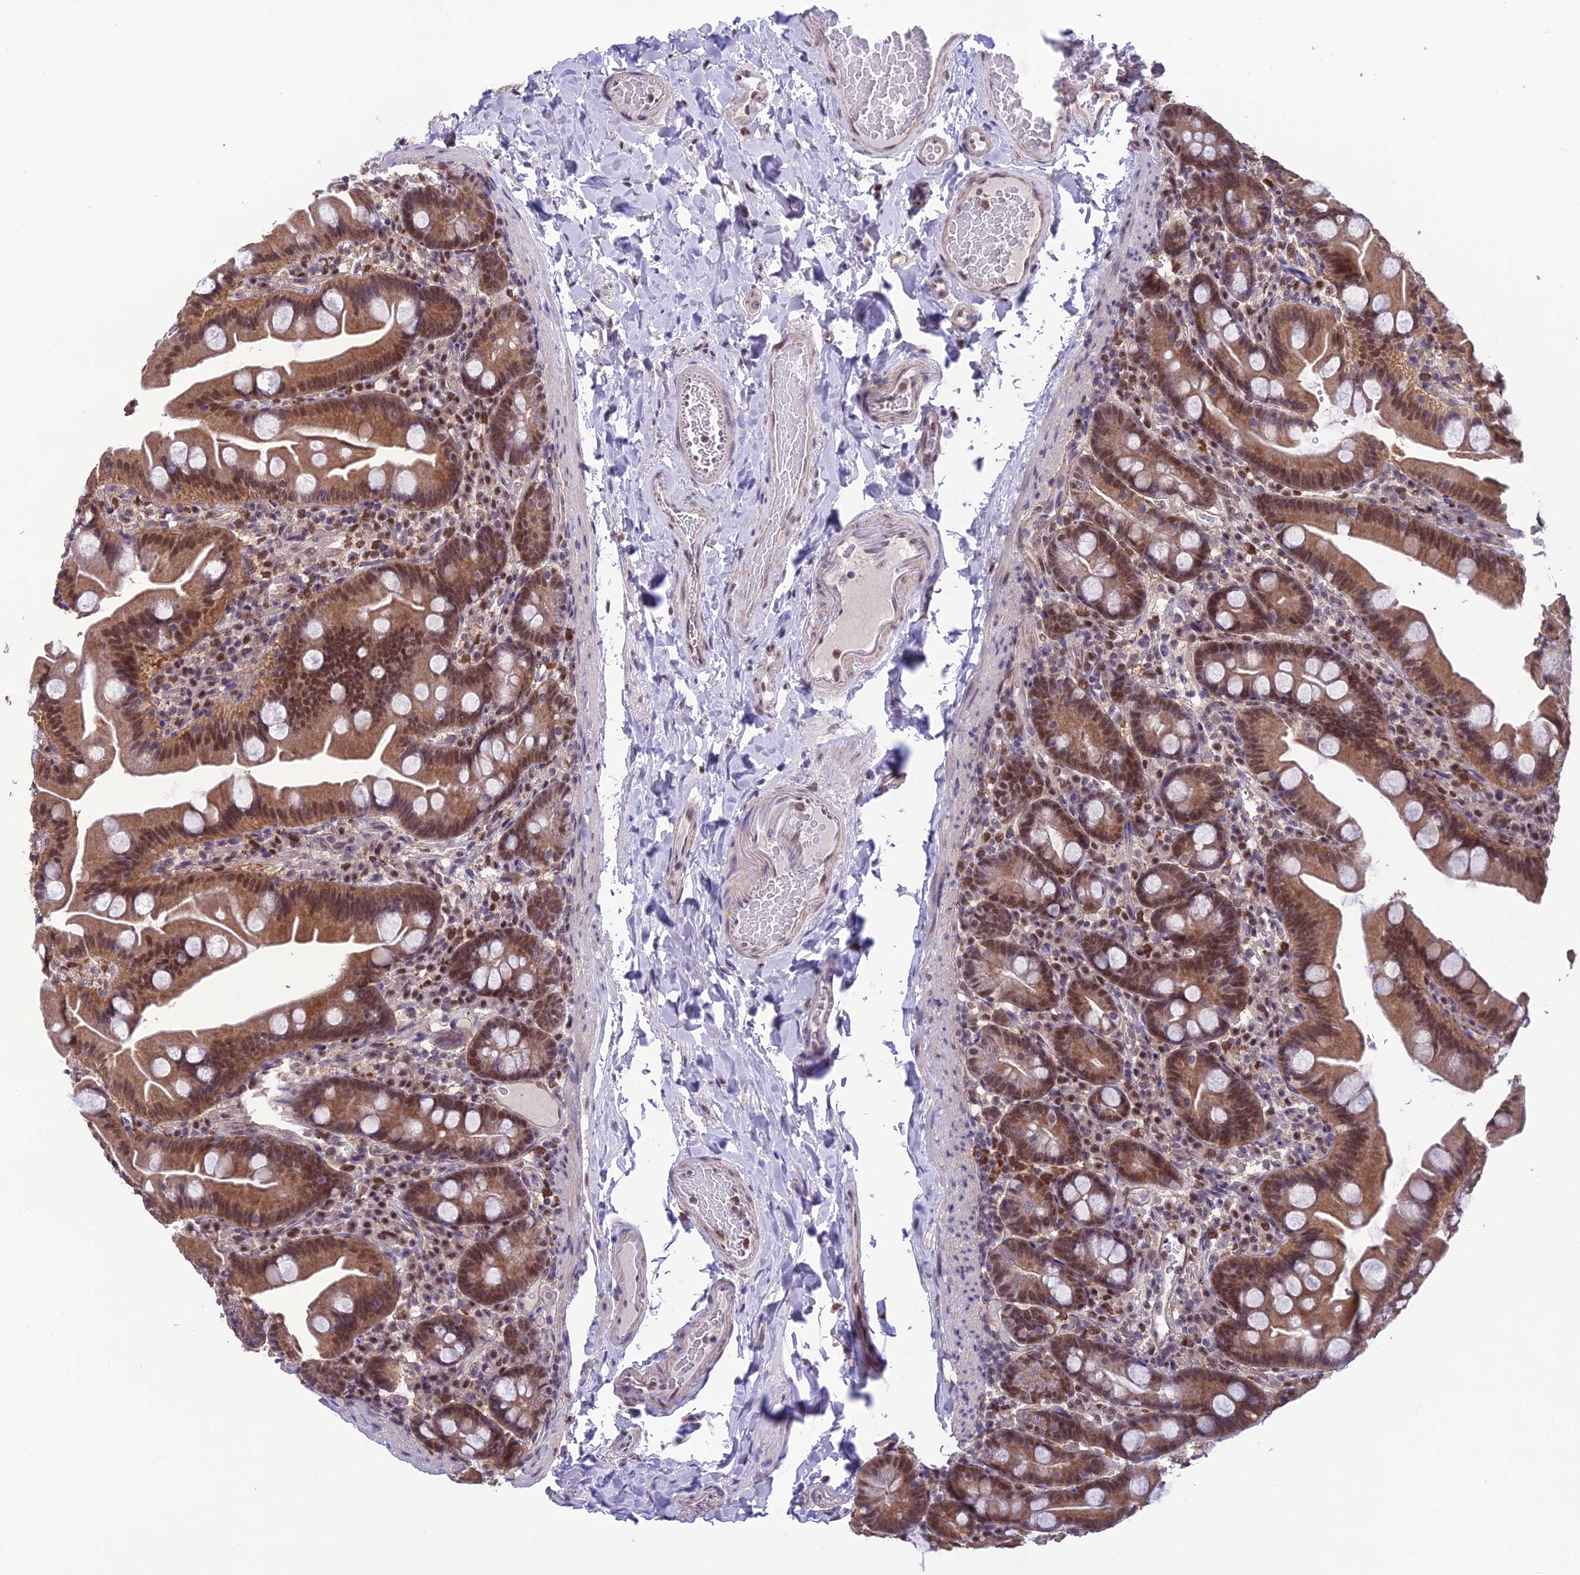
{"staining": {"intensity": "moderate", "quantity": "25%-75%", "location": "cytoplasmic/membranous,nuclear"}, "tissue": "small intestine", "cell_type": "Glandular cells", "image_type": "normal", "snomed": [{"axis": "morphology", "description": "Normal tissue, NOS"}, {"axis": "topography", "description": "Small intestine"}], "caption": "High-magnification brightfield microscopy of unremarkable small intestine stained with DAB (brown) and counterstained with hematoxylin (blue). glandular cells exhibit moderate cytoplasmic/membranous,nuclear positivity is identified in approximately25%-75% of cells.", "gene": "MIS12", "patient": {"sex": "female", "age": 68}}